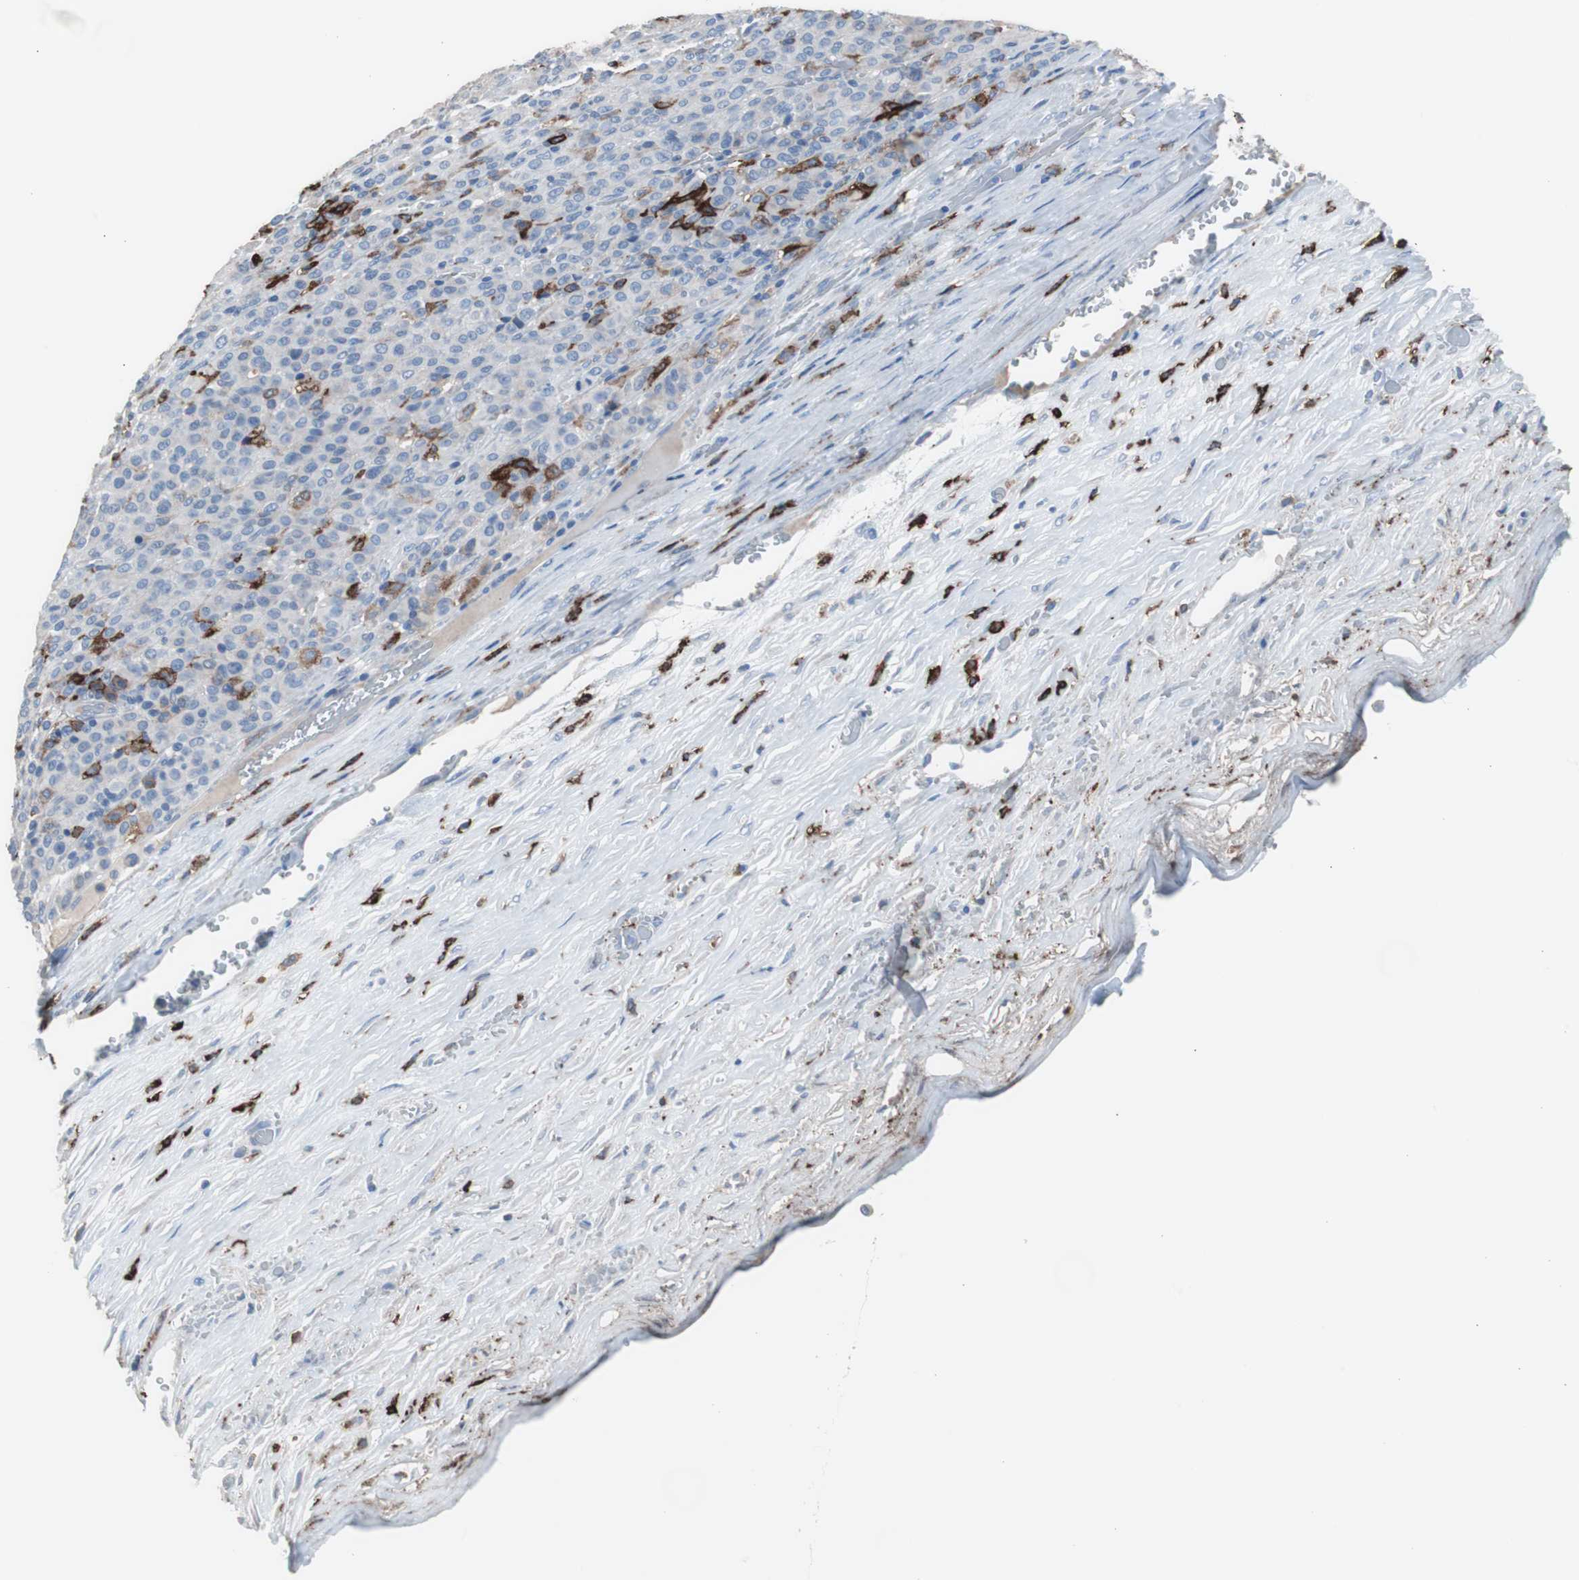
{"staining": {"intensity": "negative", "quantity": "none", "location": "none"}, "tissue": "melanoma", "cell_type": "Tumor cells", "image_type": "cancer", "snomed": [{"axis": "morphology", "description": "Malignant melanoma, Metastatic site"}, {"axis": "topography", "description": "Pancreas"}], "caption": "A micrograph of human malignant melanoma (metastatic site) is negative for staining in tumor cells.", "gene": "FCGR2B", "patient": {"sex": "female", "age": 30}}